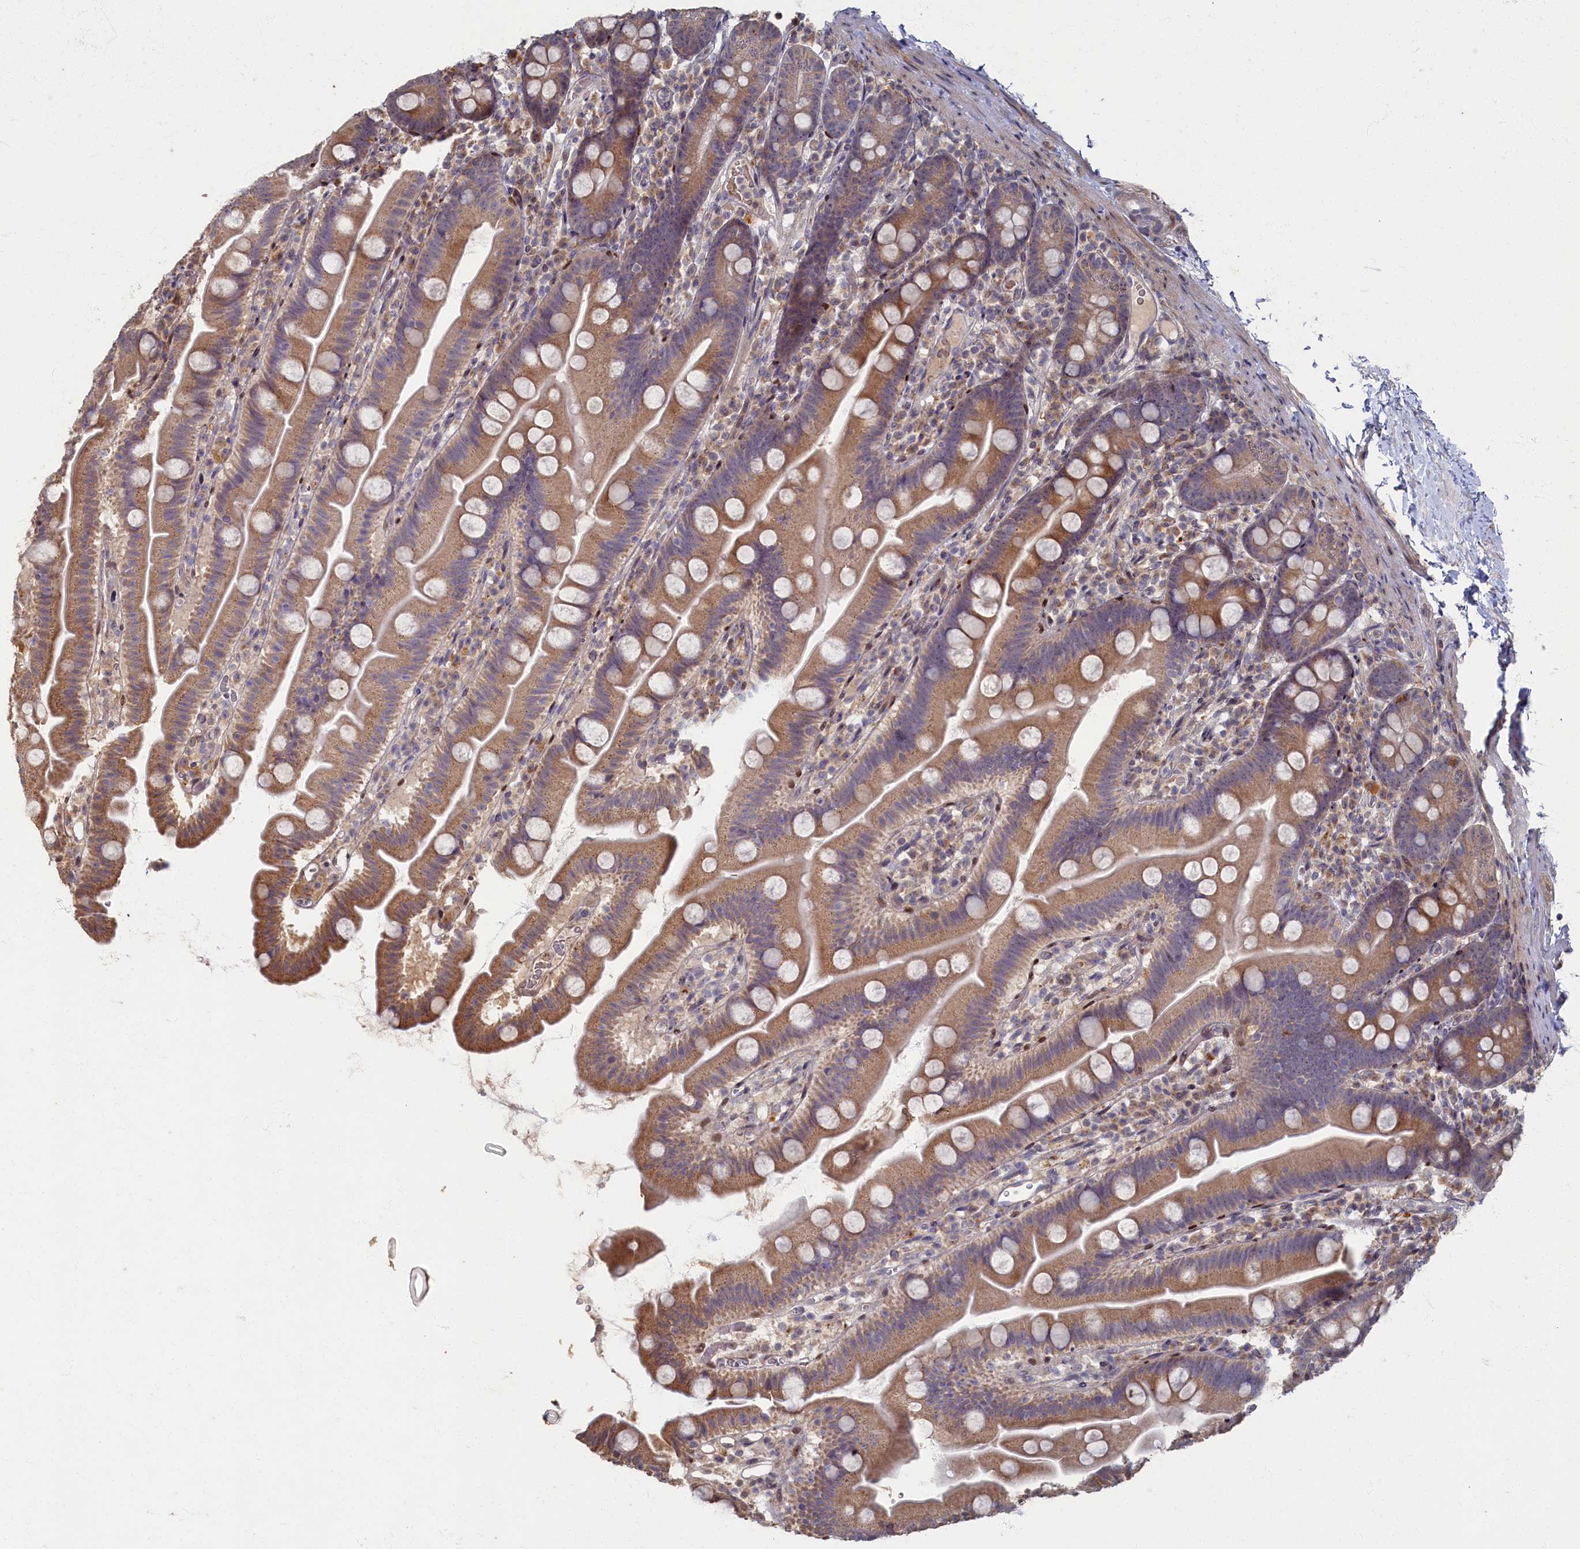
{"staining": {"intensity": "moderate", "quantity": "25%-75%", "location": "cytoplasmic/membranous"}, "tissue": "small intestine", "cell_type": "Glandular cells", "image_type": "normal", "snomed": [{"axis": "morphology", "description": "Normal tissue, NOS"}, {"axis": "topography", "description": "Small intestine"}], "caption": "Small intestine stained with a brown dye reveals moderate cytoplasmic/membranous positive expression in approximately 25%-75% of glandular cells.", "gene": "HUNK", "patient": {"sex": "female", "age": 68}}